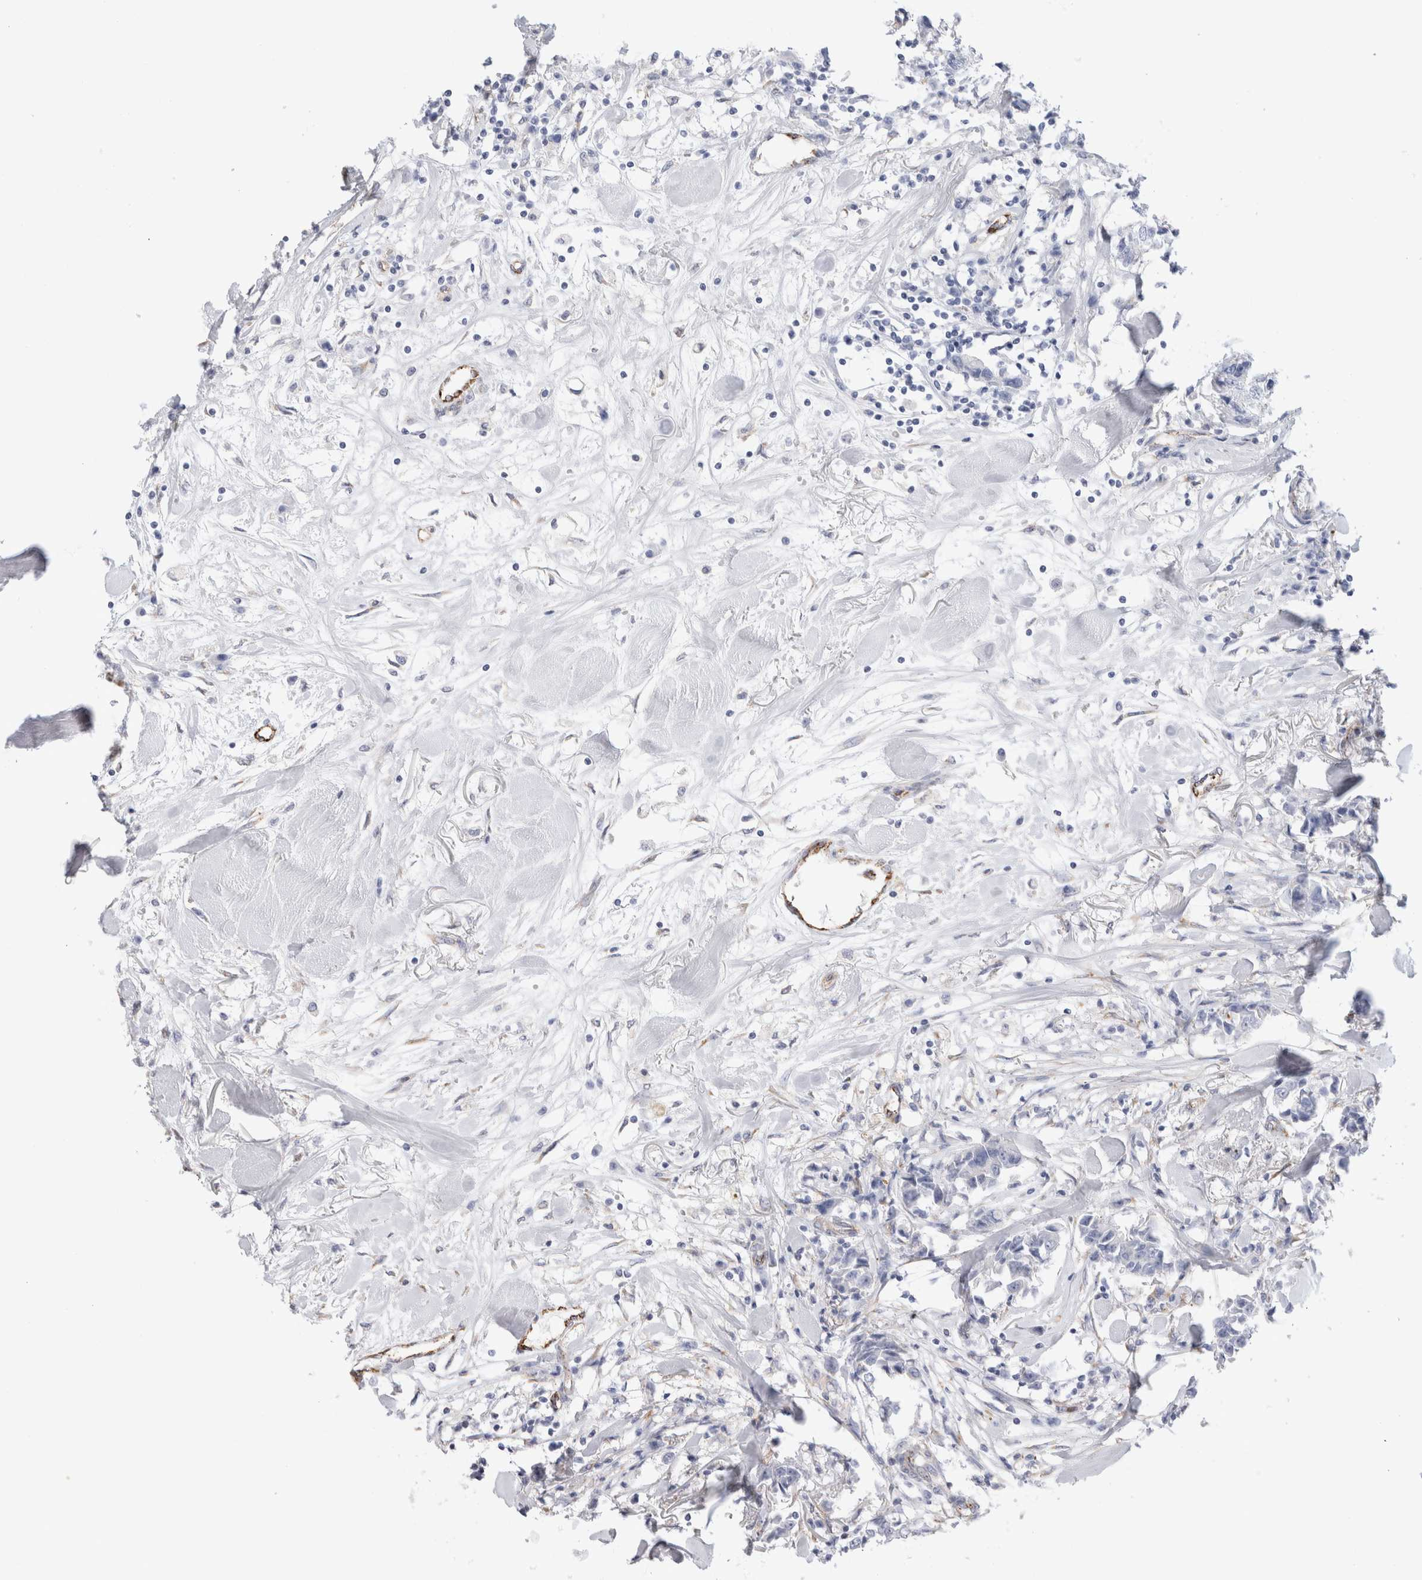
{"staining": {"intensity": "negative", "quantity": "none", "location": "none"}, "tissue": "breast cancer", "cell_type": "Tumor cells", "image_type": "cancer", "snomed": [{"axis": "morphology", "description": "Duct carcinoma"}, {"axis": "topography", "description": "Breast"}], "caption": "Tumor cells show no significant protein expression in intraductal carcinoma (breast).", "gene": "CNPY4", "patient": {"sex": "female", "age": 80}}